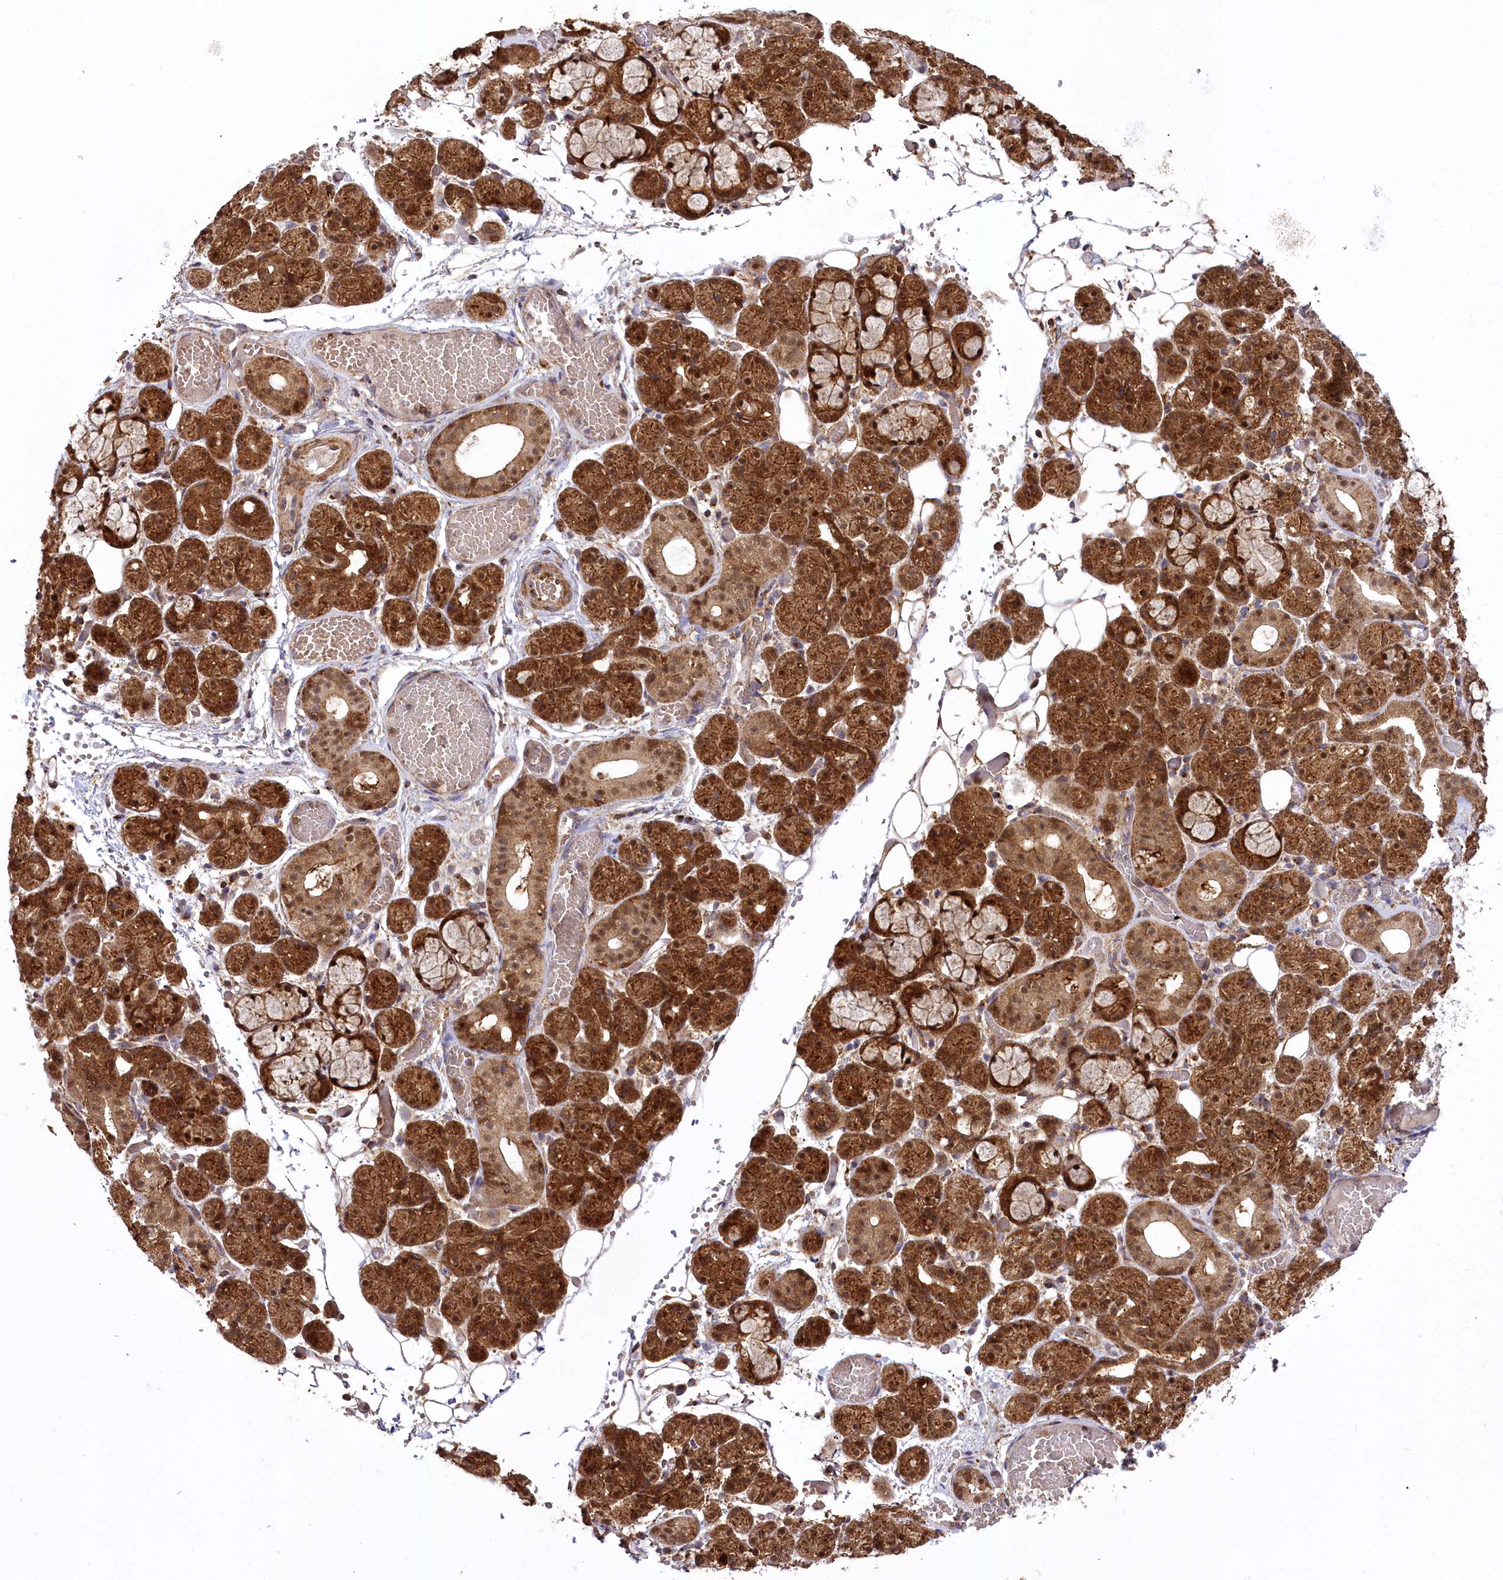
{"staining": {"intensity": "strong", "quantity": ">75%", "location": "cytoplasmic/membranous,nuclear"}, "tissue": "salivary gland", "cell_type": "Glandular cells", "image_type": "normal", "snomed": [{"axis": "morphology", "description": "Normal tissue, NOS"}, {"axis": "topography", "description": "Salivary gland"}], "caption": "Immunohistochemistry (IHC) staining of benign salivary gland, which reveals high levels of strong cytoplasmic/membranous,nuclear expression in about >75% of glandular cells indicating strong cytoplasmic/membranous,nuclear protein expression. The staining was performed using DAB (brown) for protein detection and nuclei were counterstained in hematoxylin (blue).", "gene": "CCDC91", "patient": {"sex": "male", "age": 63}}